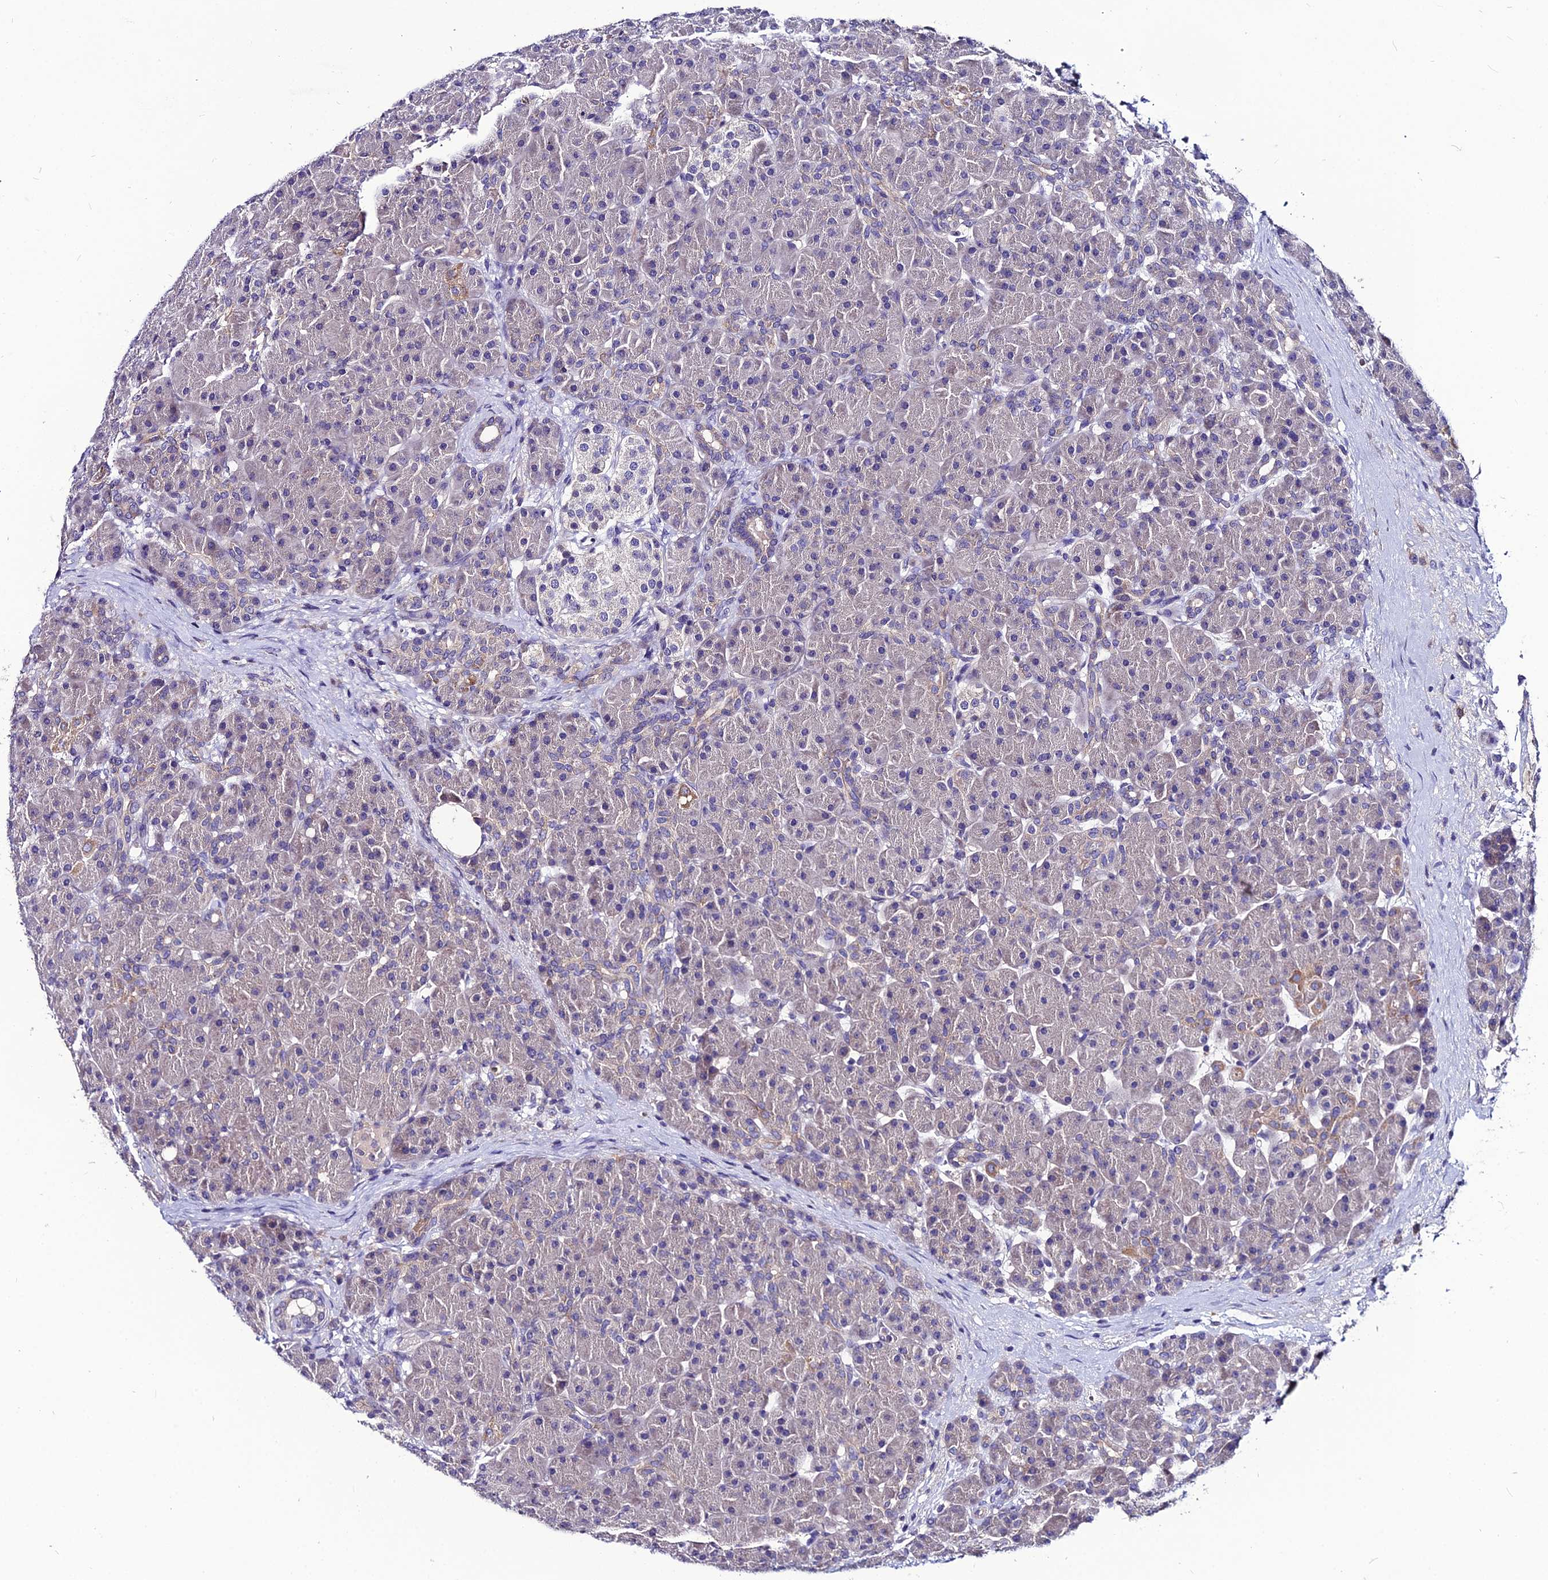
{"staining": {"intensity": "moderate", "quantity": "<25%", "location": "cytoplasmic/membranous"}, "tissue": "pancreas", "cell_type": "Exocrine glandular cells", "image_type": "normal", "snomed": [{"axis": "morphology", "description": "Normal tissue, NOS"}, {"axis": "topography", "description": "Pancreas"}], "caption": "The immunohistochemical stain highlights moderate cytoplasmic/membranous expression in exocrine glandular cells of normal pancreas.", "gene": "LGALS7", "patient": {"sex": "male", "age": 66}}